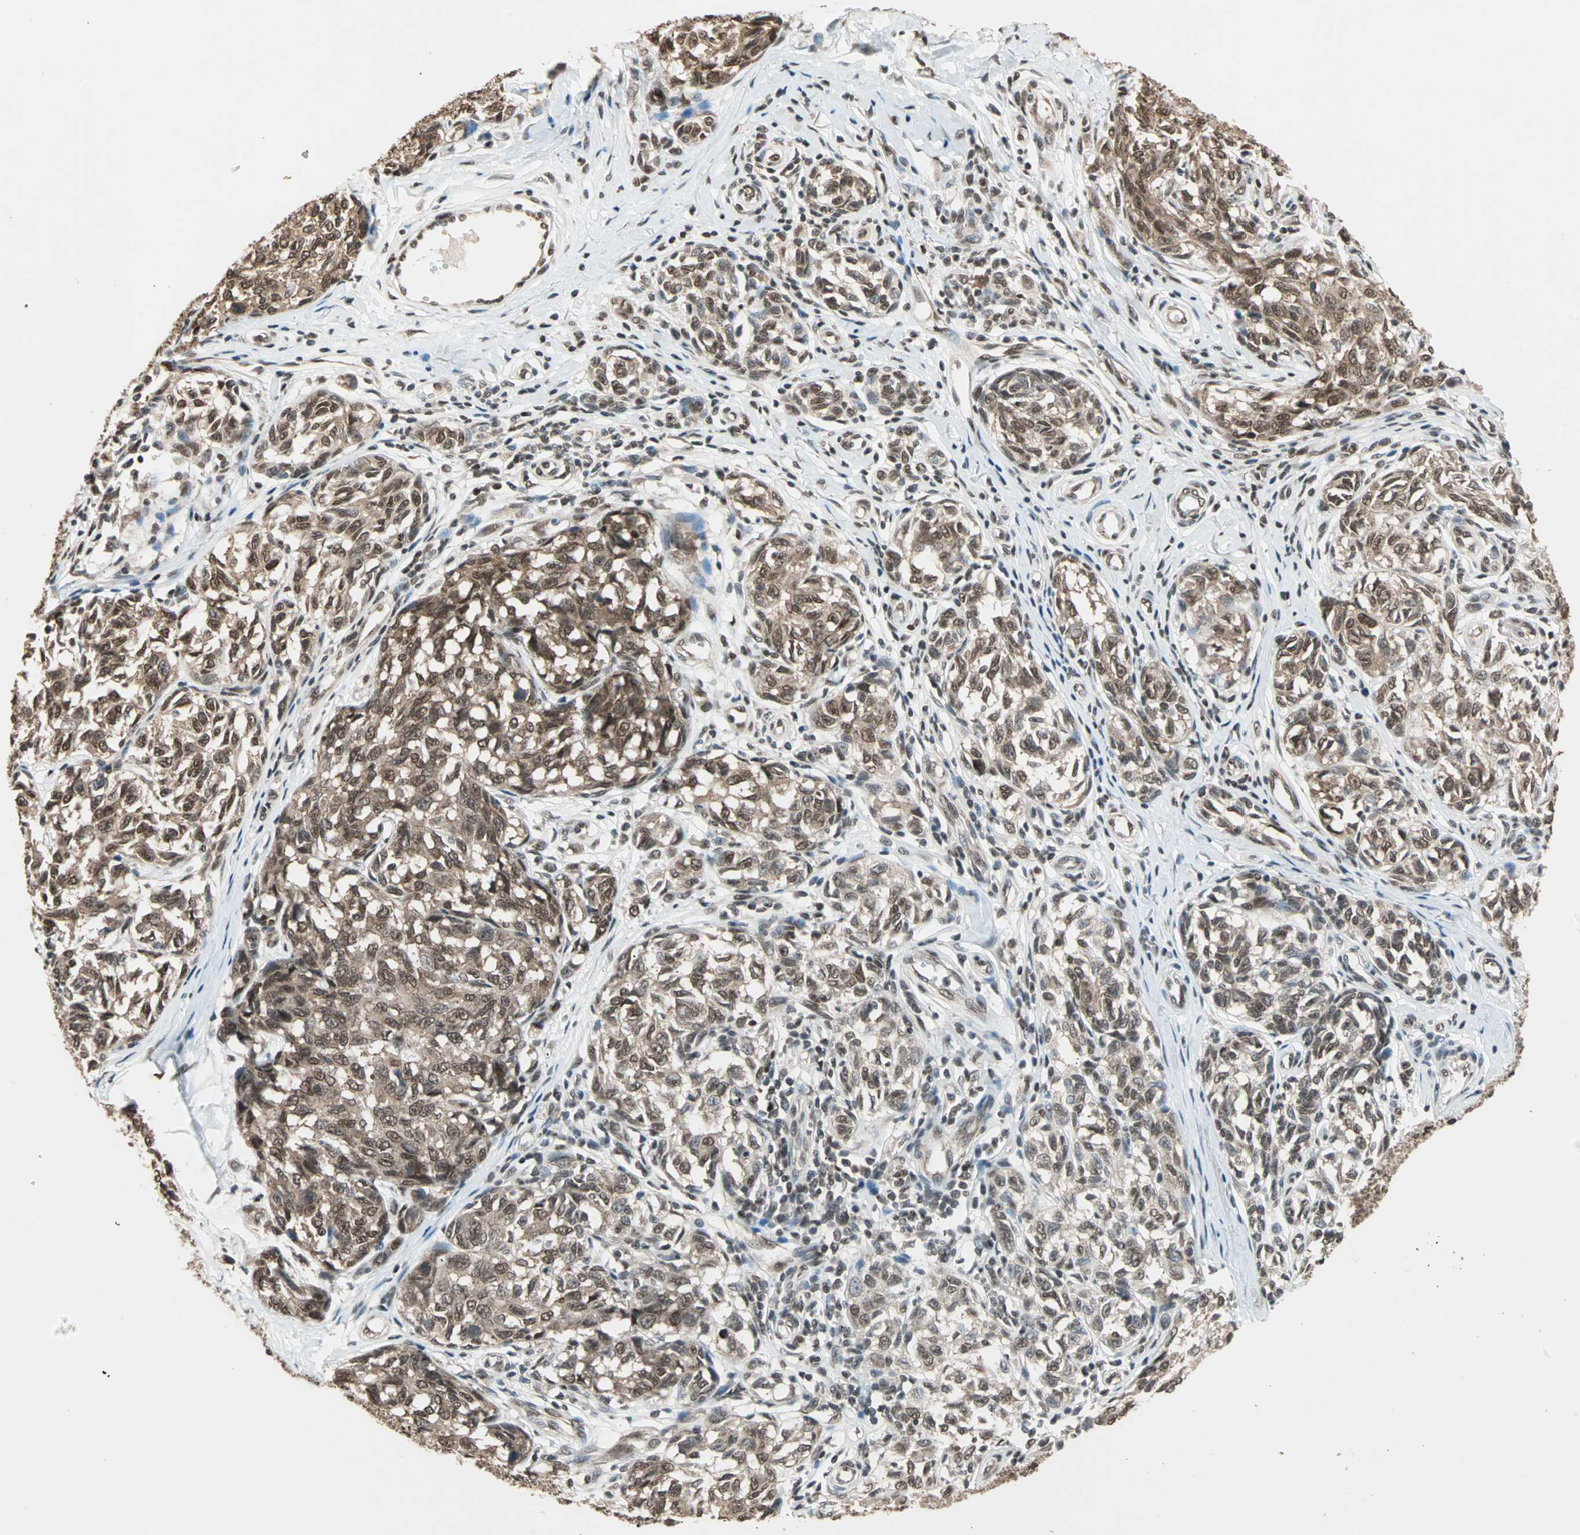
{"staining": {"intensity": "moderate", "quantity": ">75%", "location": "cytoplasmic/membranous,nuclear"}, "tissue": "melanoma", "cell_type": "Tumor cells", "image_type": "cancer", "snomed": [{"axis": "morphology", "description": "Malignant melanoma, NOS"}, {"axis": "topography", "description": "Skin"}], "caption": "Malignant melanoma stained with a protein marker exhibits moderate staining in tumor cells.", "gene": "DAZAP1", "patient": {"sex": "female", "age": 64}}